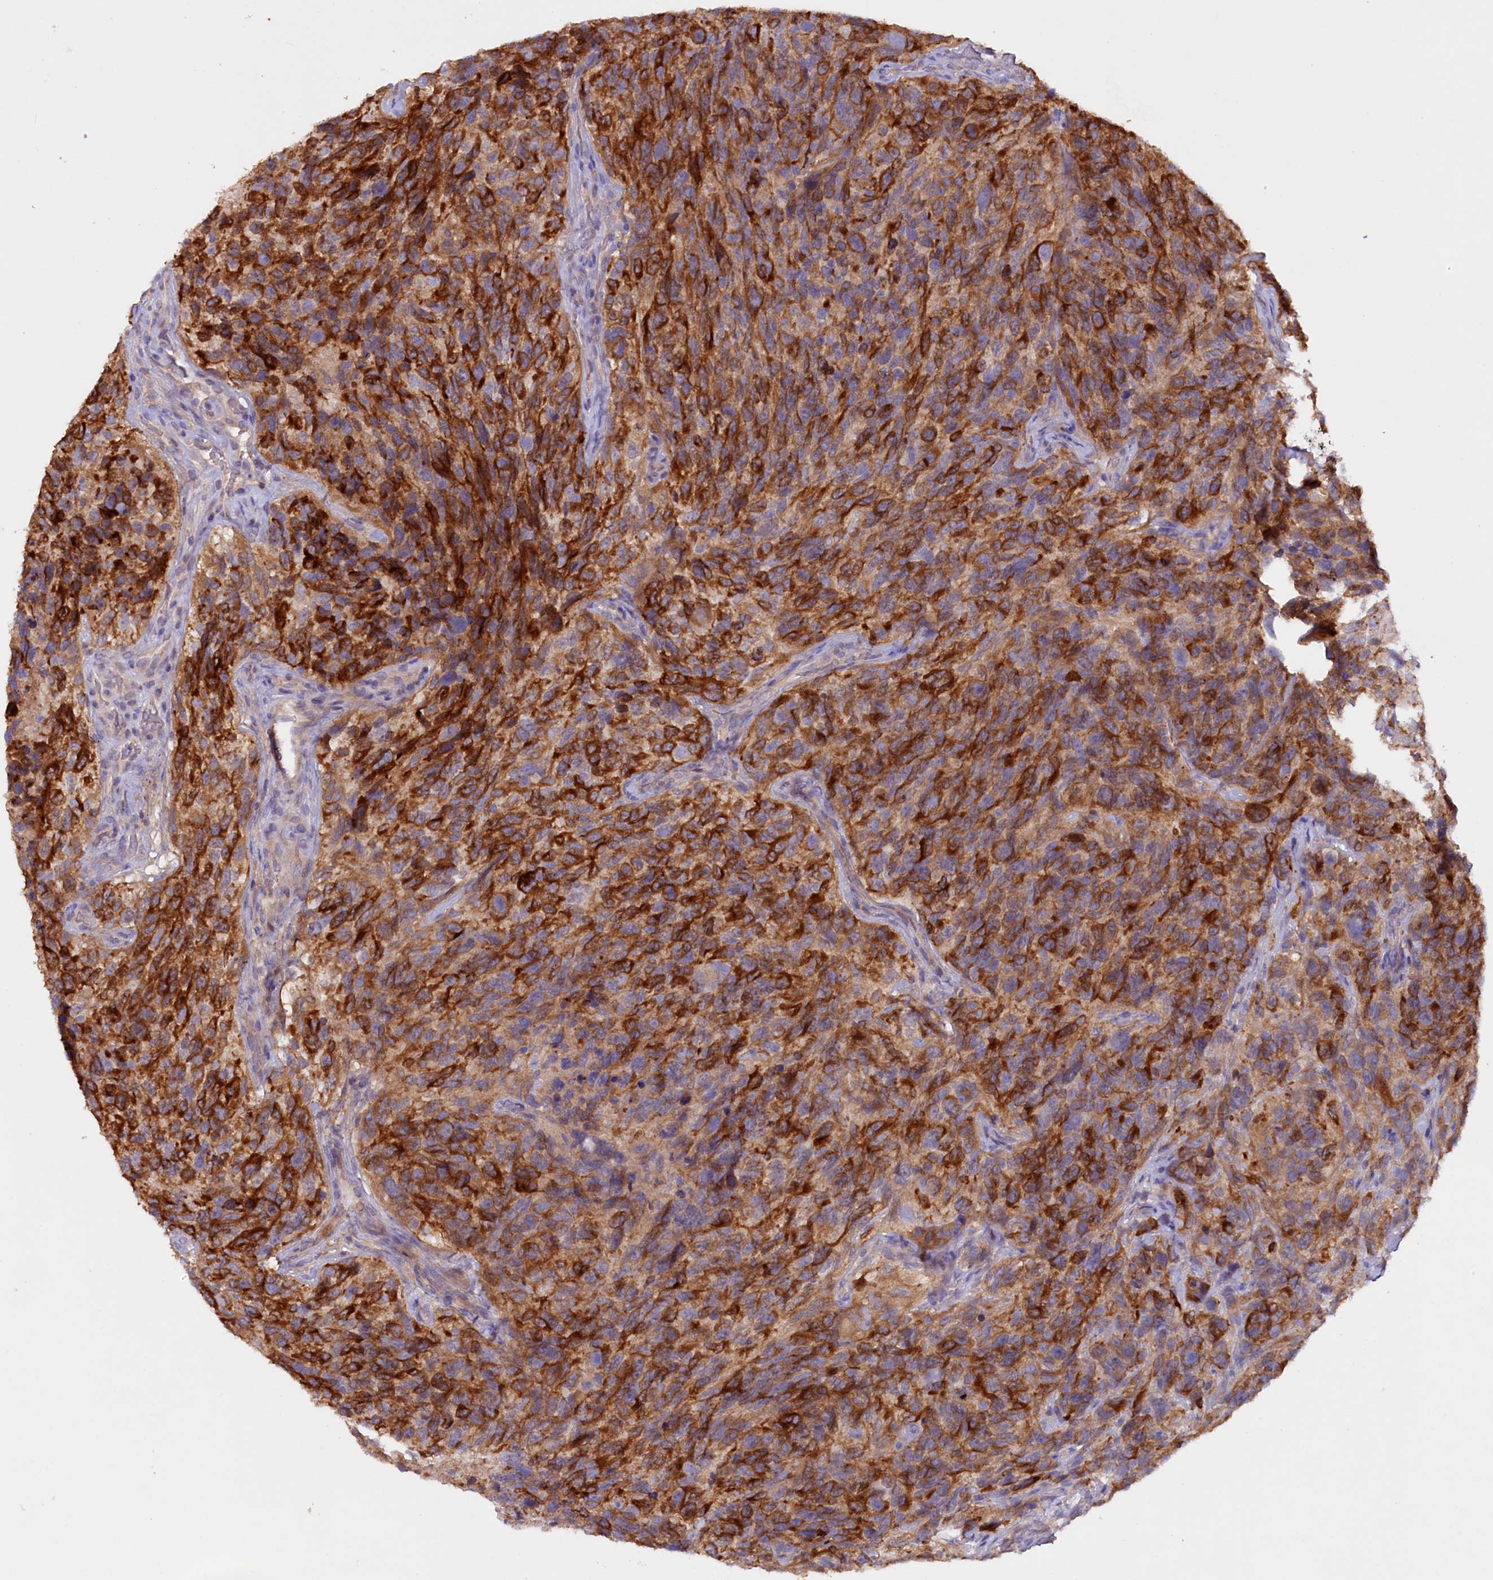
{"staining": {"intensity": "moderate", "quantity": "<25%", "location": "cytoplasmic/membranous"}, "tissue": "glioma", "cell_type": "Tumor cells", "image_type": "cancer", "snomed": [{"axis": "morphology", "description": "Glioma, malignant, High grade"}, {"axis": "topography", "description": "Brain"}], "caption": "The image displays immunohistochemical staining of malignant glioma (high-grade). There is moderate cytoplasmic/membranous staining is present in about <25% of tumor cells. (DAB (3,3'-diaminobenzidine) = brown stain, brightfield microscopy at high magnification).", "gene": "ETFBKMT", "patient": {"sex": "male", "age": 69}}